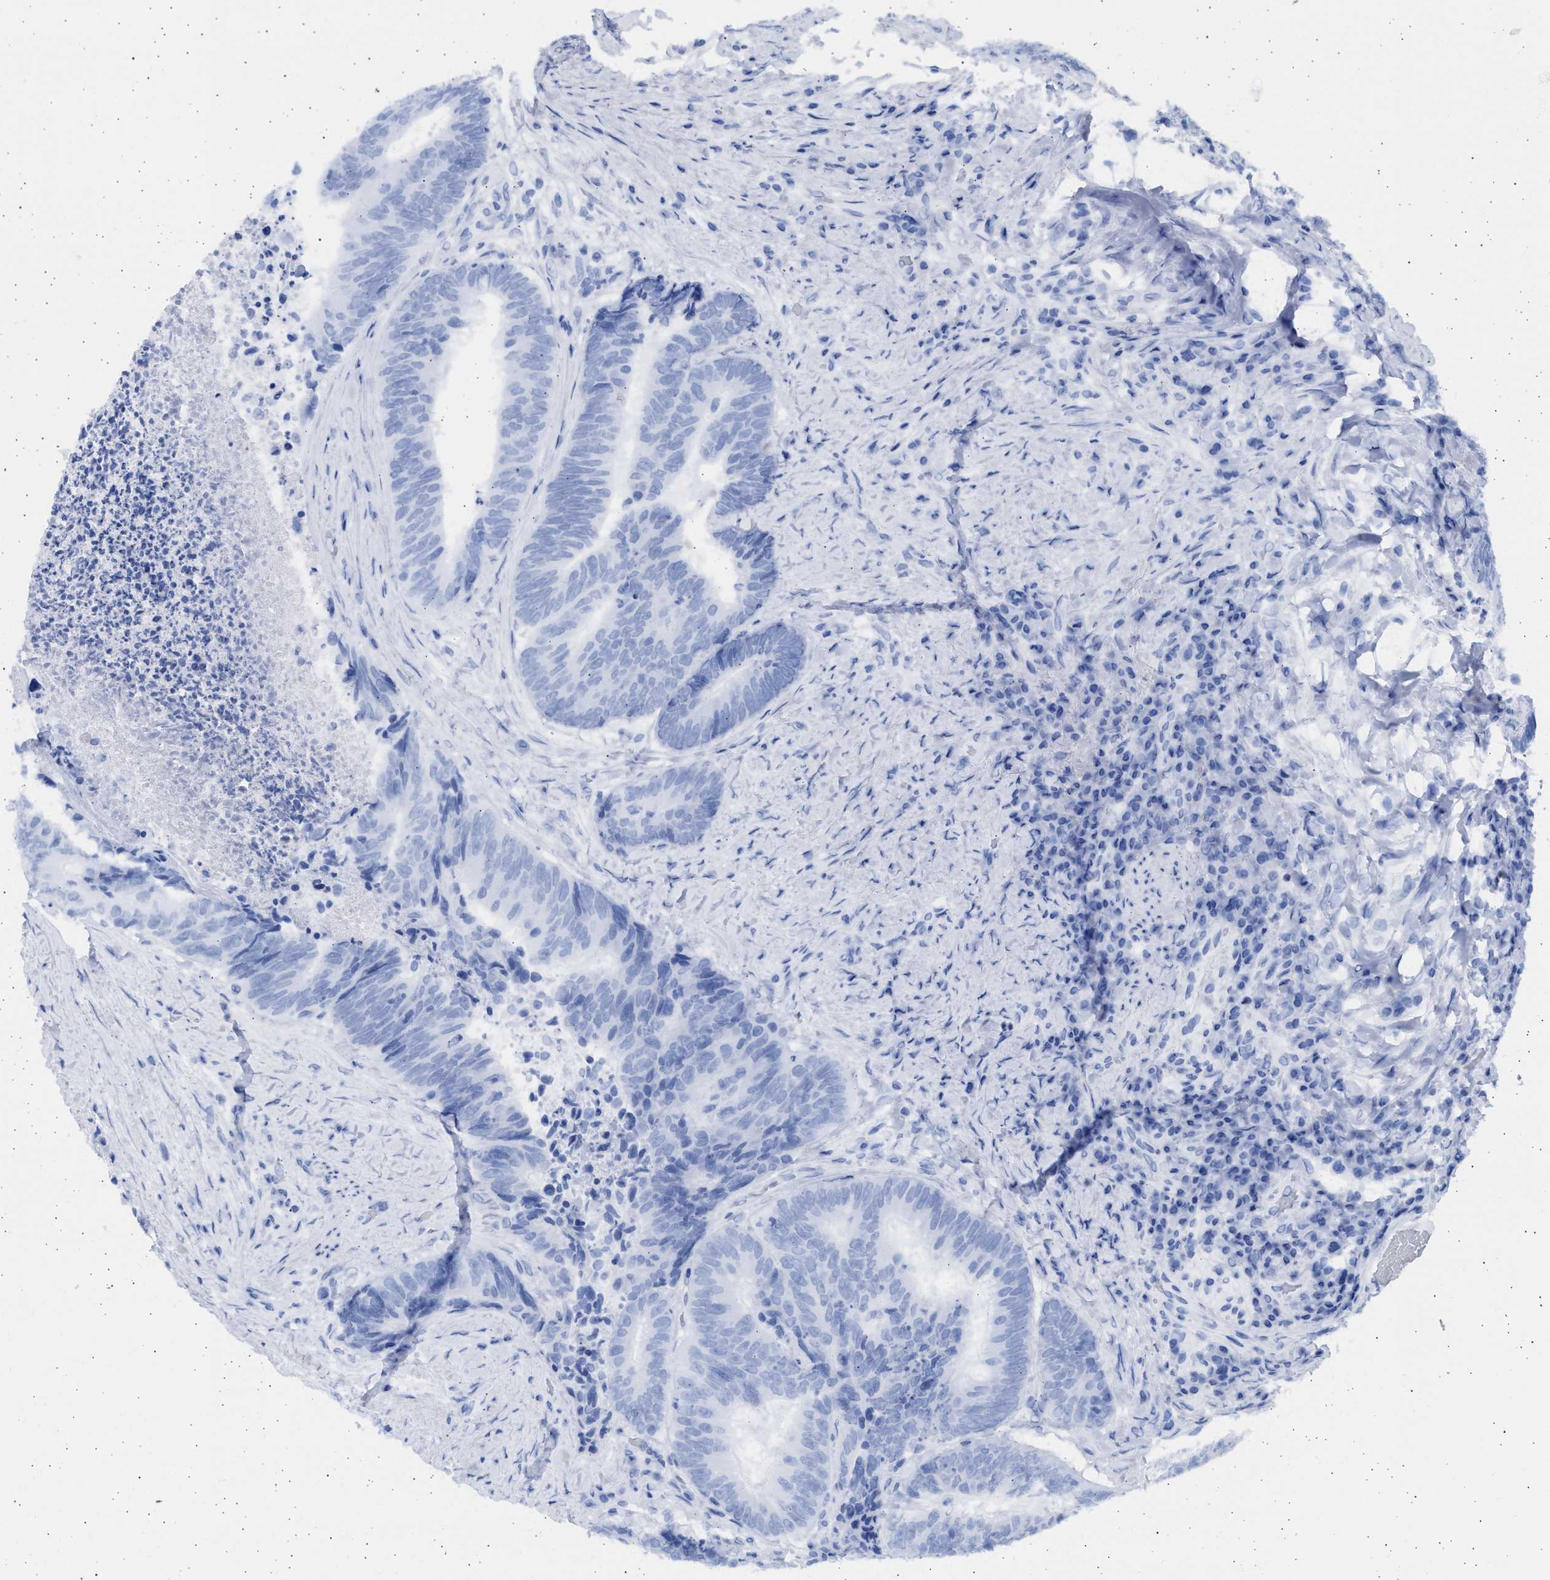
{"staining": {"intensity": "negative", "quantity": "none", "location": "none"}, "tissue": "colorectal cancer", "cell_type": "Tumor cells", "image_type": "cancer", "snomed": [{"axis": "morphology", "description": "Adenocarcinoma, NOS"}, {"axis": "topography", "description": "Rectum"}], "caption": "DAB (3,3'-diaminobenzidine) immunohistochemical staining of colorectal cancer displays no significant expression in tumor cells. The staining was performed using DAB to visualize the protein expression in brown, while the nuclei were stained in blue with hematoxylin (Magnification: 20x).", "gene": "ALDOC", "patient": {"sex": "male", "age": 72}}